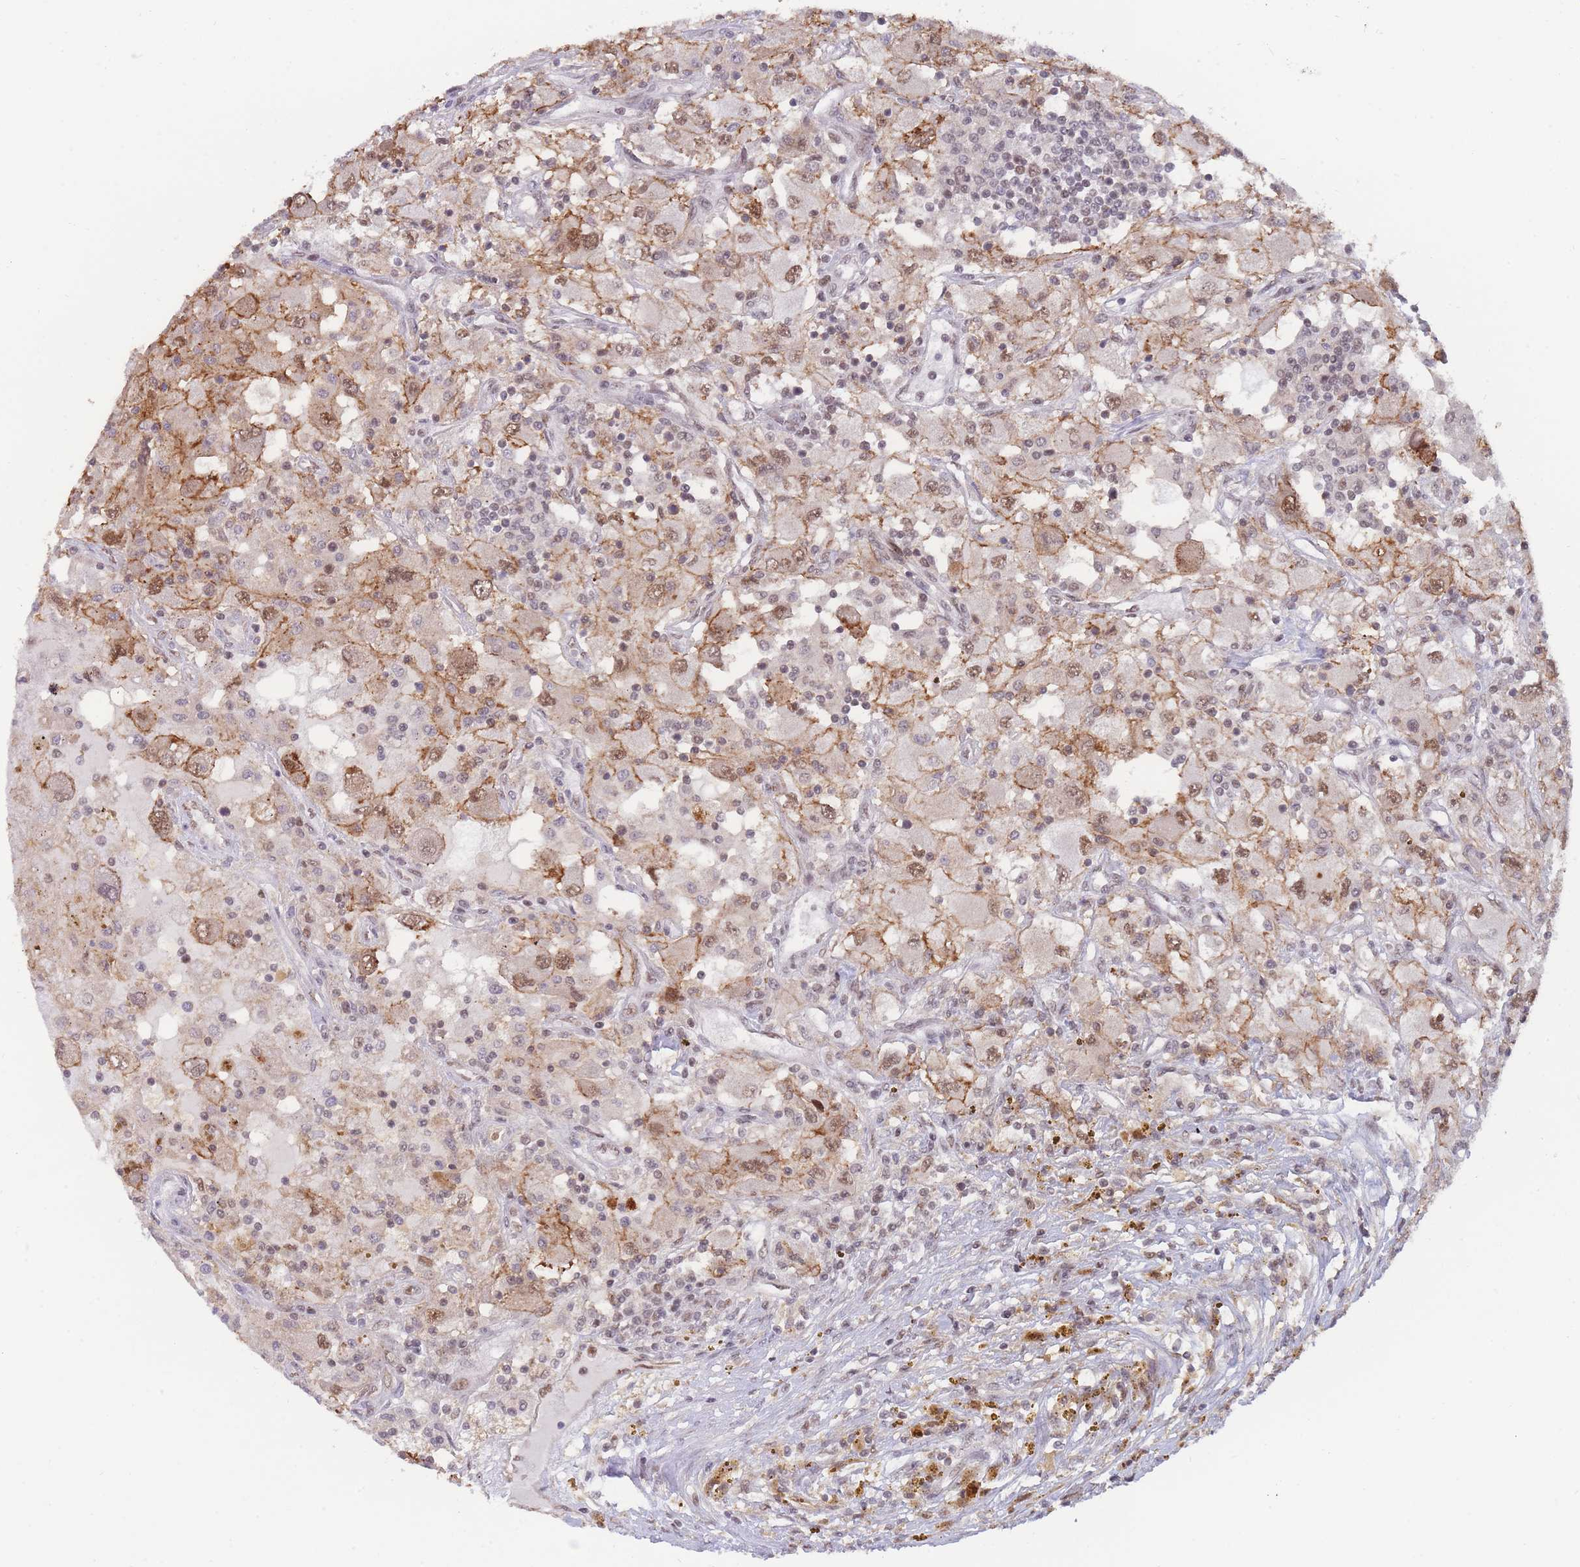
{"staining": {"intensity": "moderate", "quantity": ">75%", "location": "cytoplasmic/membranous,nuclear"}, "tissue": "renal cancer", "cell_type": "Tumor cells", "image_type": "cancer", "snomed": [{"axis": "morphology", "description": "Adenocarcinoma, NOS"}, {"axis": "topography", "description": "Kidney"}], "caption": "Immunohistochemical staining of human renal cancer reveals medium levels of moderate cytoplasmic/membranous and nuclear expression in approximately >75% of tumor cells.", "gene": "BOD1L1", "patient": {"sex": "female", "age": 67}}